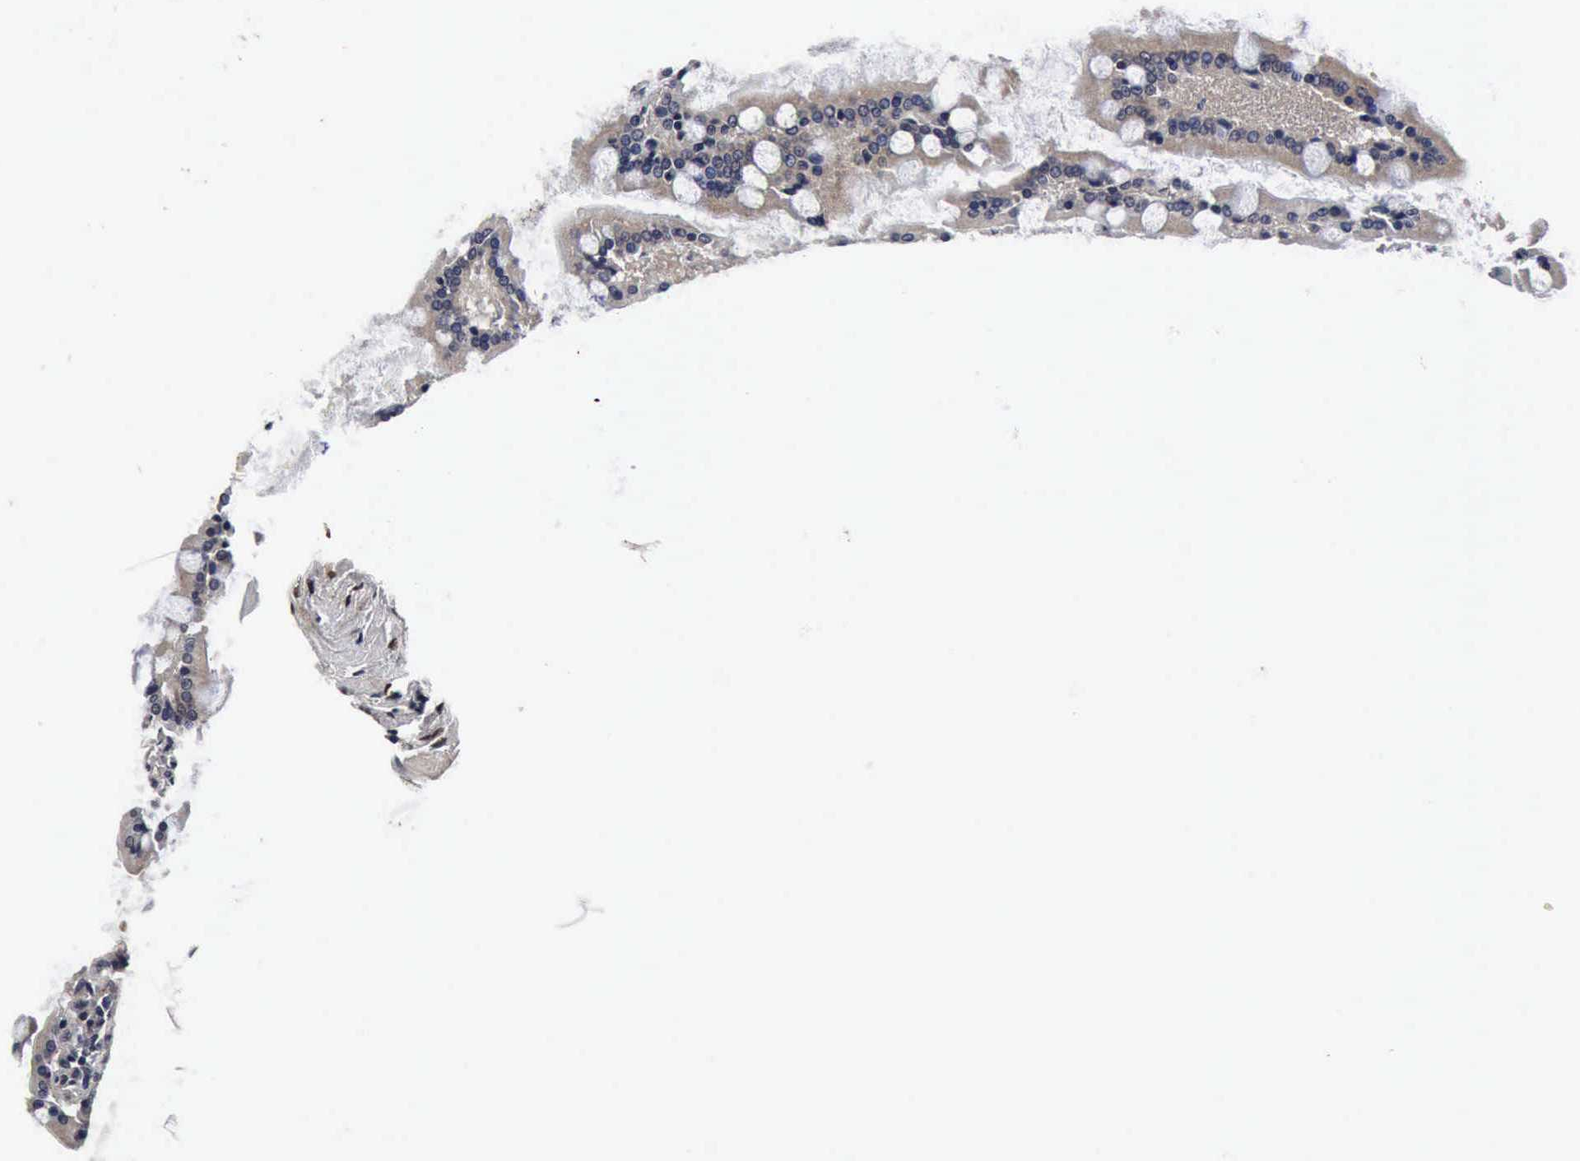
{"staining": {"intensity": "weak", "quantity": ">75%", "location": "cytoplasmic/membranous"}, "tissue": "gallbladder", "cell_type": "Glandular cells", "image_type": "normal", "snomed": [{"axis": "morphology", "description": "Normal tissue, NOS"}, {"axis": "morphology", "description": "Inflammation, NOS"}, {"axis": "topography", "description": "Gallbladder"}], "caption": "Immunohistochemical staining of normal gallbladder exhibits low levels of weak cytoplasmic/membranous positivity in about >75% of glandular cells. (Stains: DAB (3,3'-diaminobenzidine) in brown, nuclei in blue, Microscopy: brightfield microscopy at high magnification).", "gene": "UBC", "patient": {"sex": "male", "age": 66}}